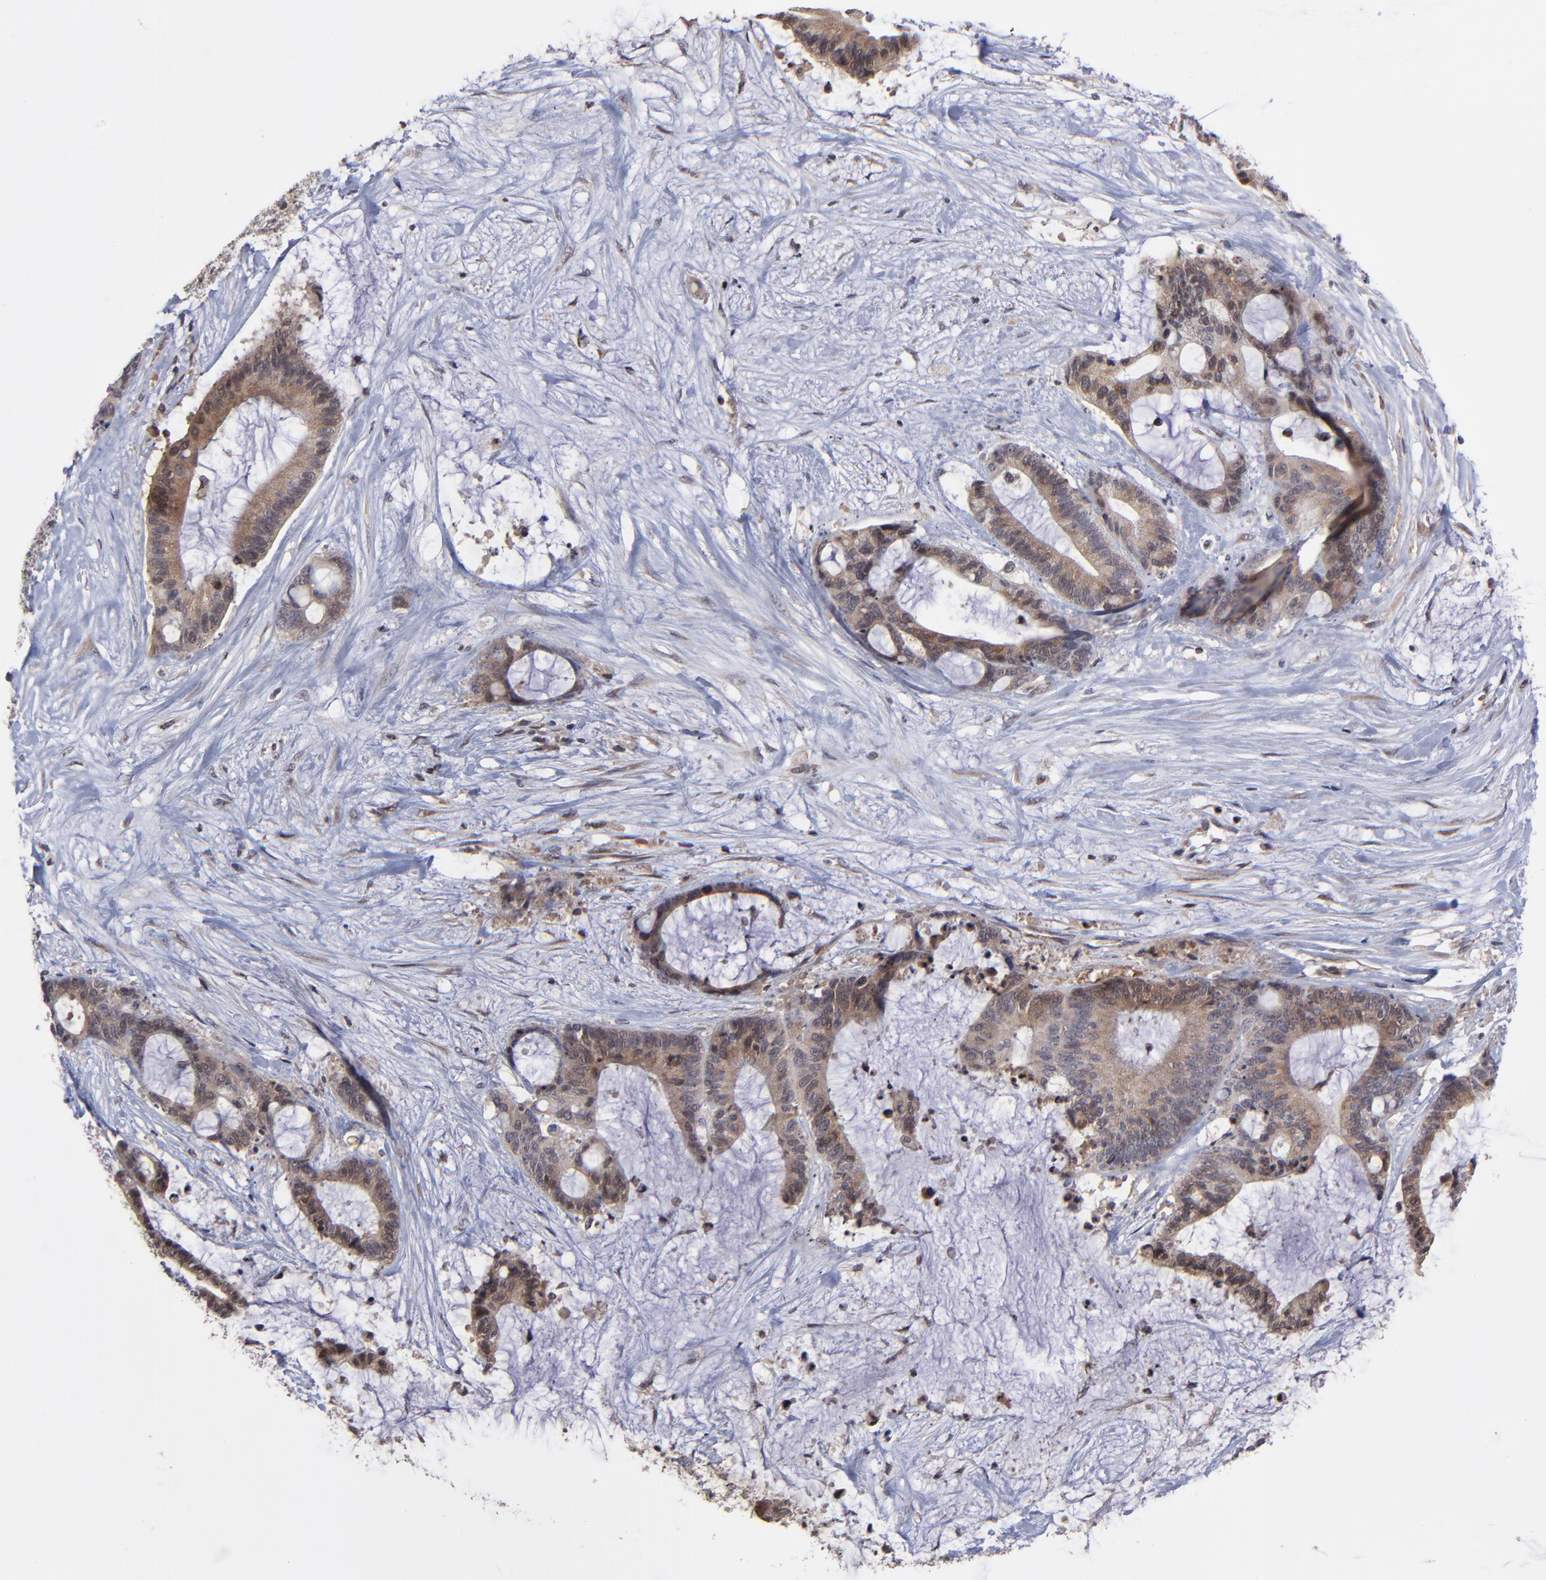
{"staining": {"intensity": "moderate", "quantity": ">75%", "location": "cytoplasmic/membranous"}, "tissue": "liver cancer", "cell_type": "Tumor cells", "image_type": "cancer", "snomed": [{"axis": "morphology", "description": "Cholangiocarcinoma"}, {"axis": "topography", "description": "Liver"}], "caption": "Protein expression analysis of cholangiocarcinoma (liver) reveals moderate cytoplasmic/membranous positivity in about >75% of tumor cells.", "gene": "UBE2L6", "patient": {"sex": "female", "age": 73}}